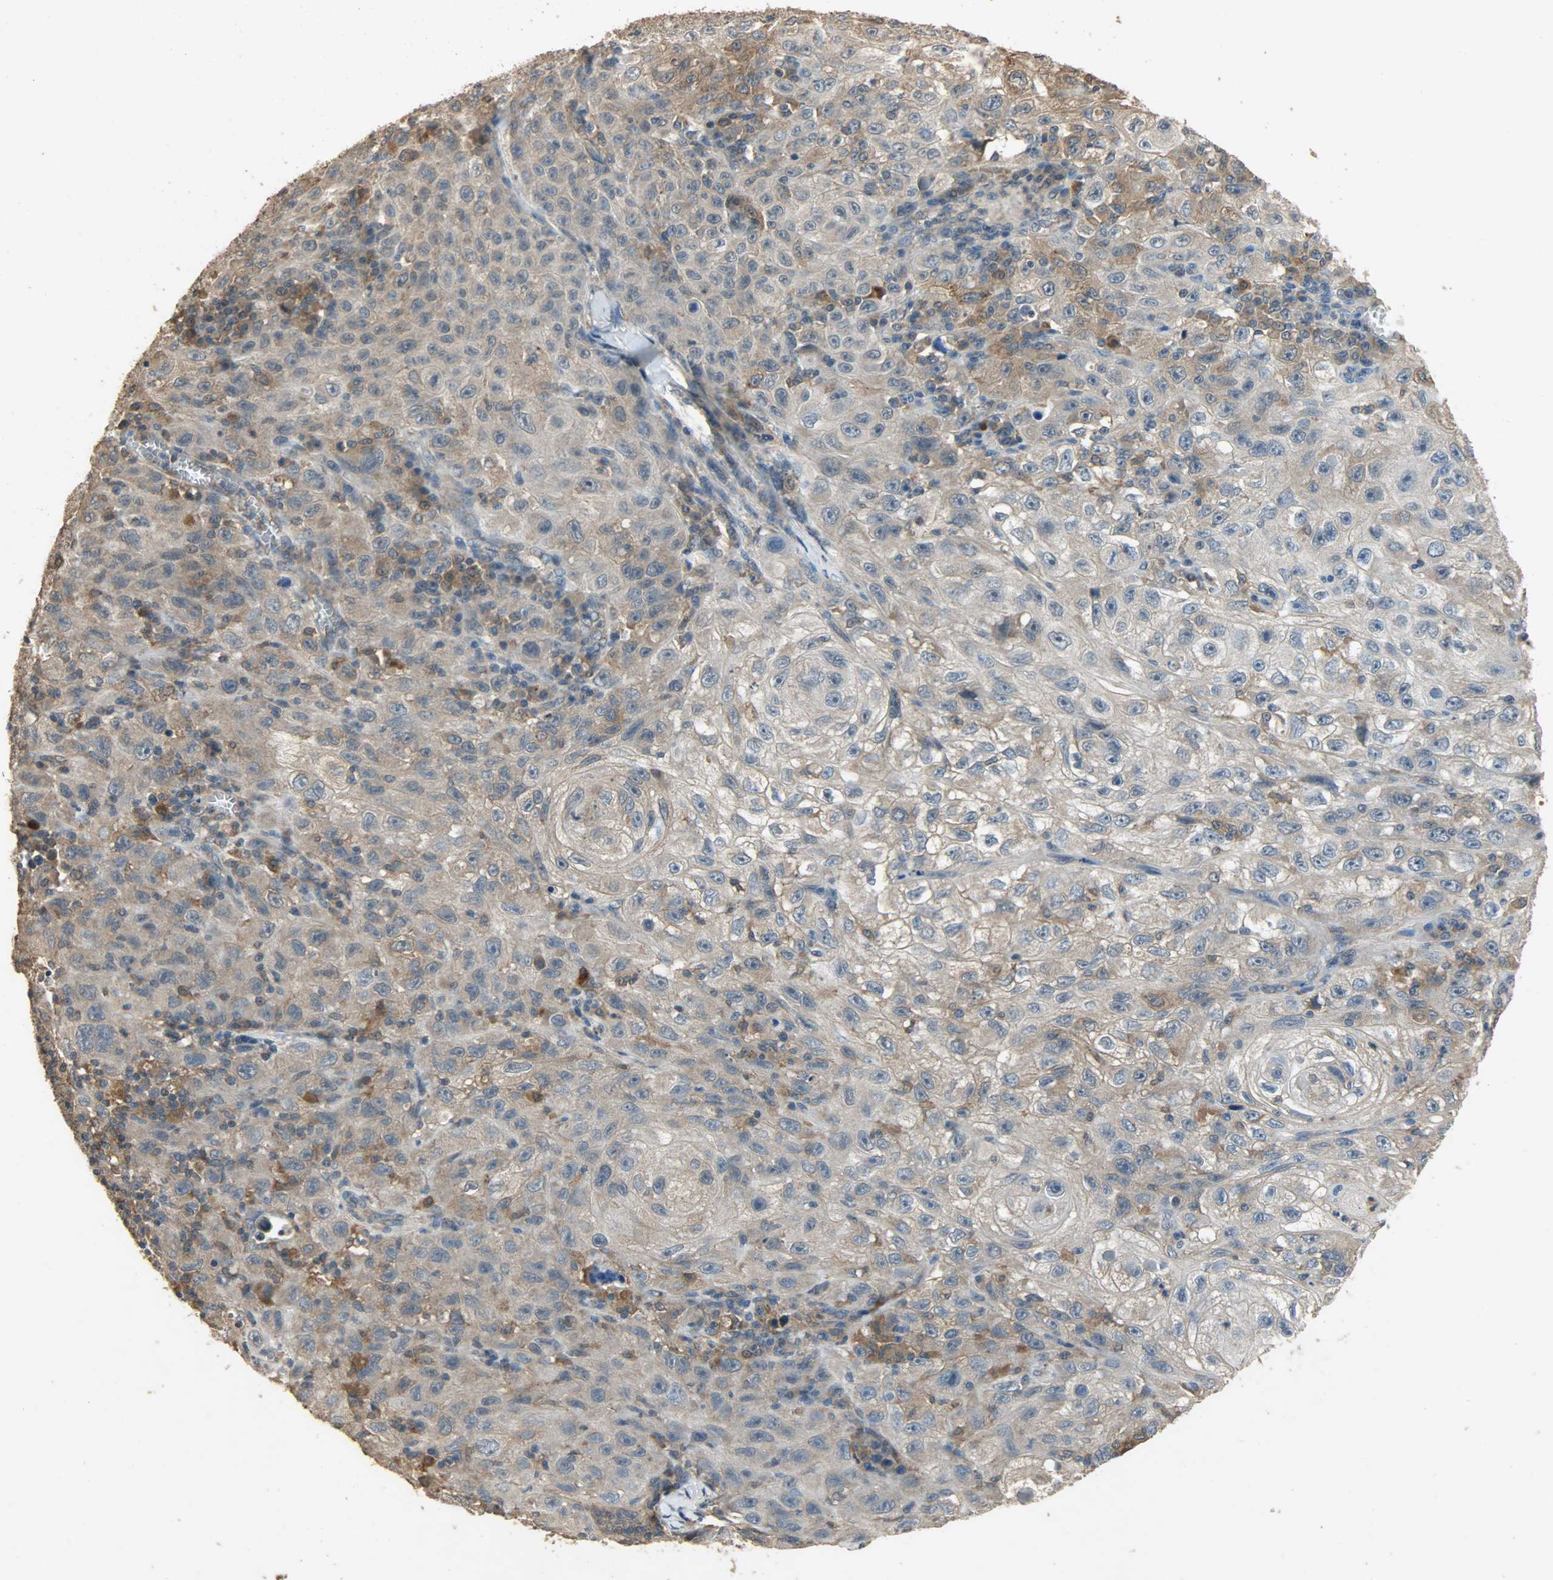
{"staining": {"intensity": "weak", "quantity": ">75%", "location": "cytoplasmic/membranous"}, "tissue": "skin cancer", "cell_type": "Tumor cells", "image_type": "cancer", "snomed": [{"axis": "morphology", "description": "Squamous cell carcinoma, NOS"}, {"axis": "topography", "description": "Skin"}], "caption": "A histopathology image of squamous cell carcinoma (skin) stained for a protein demonstrates weak cytoplasmic/membranous brown staining in tumor cells.", "gene": "CDKN2C", "patient": {"sex": "male", "age": 75}}